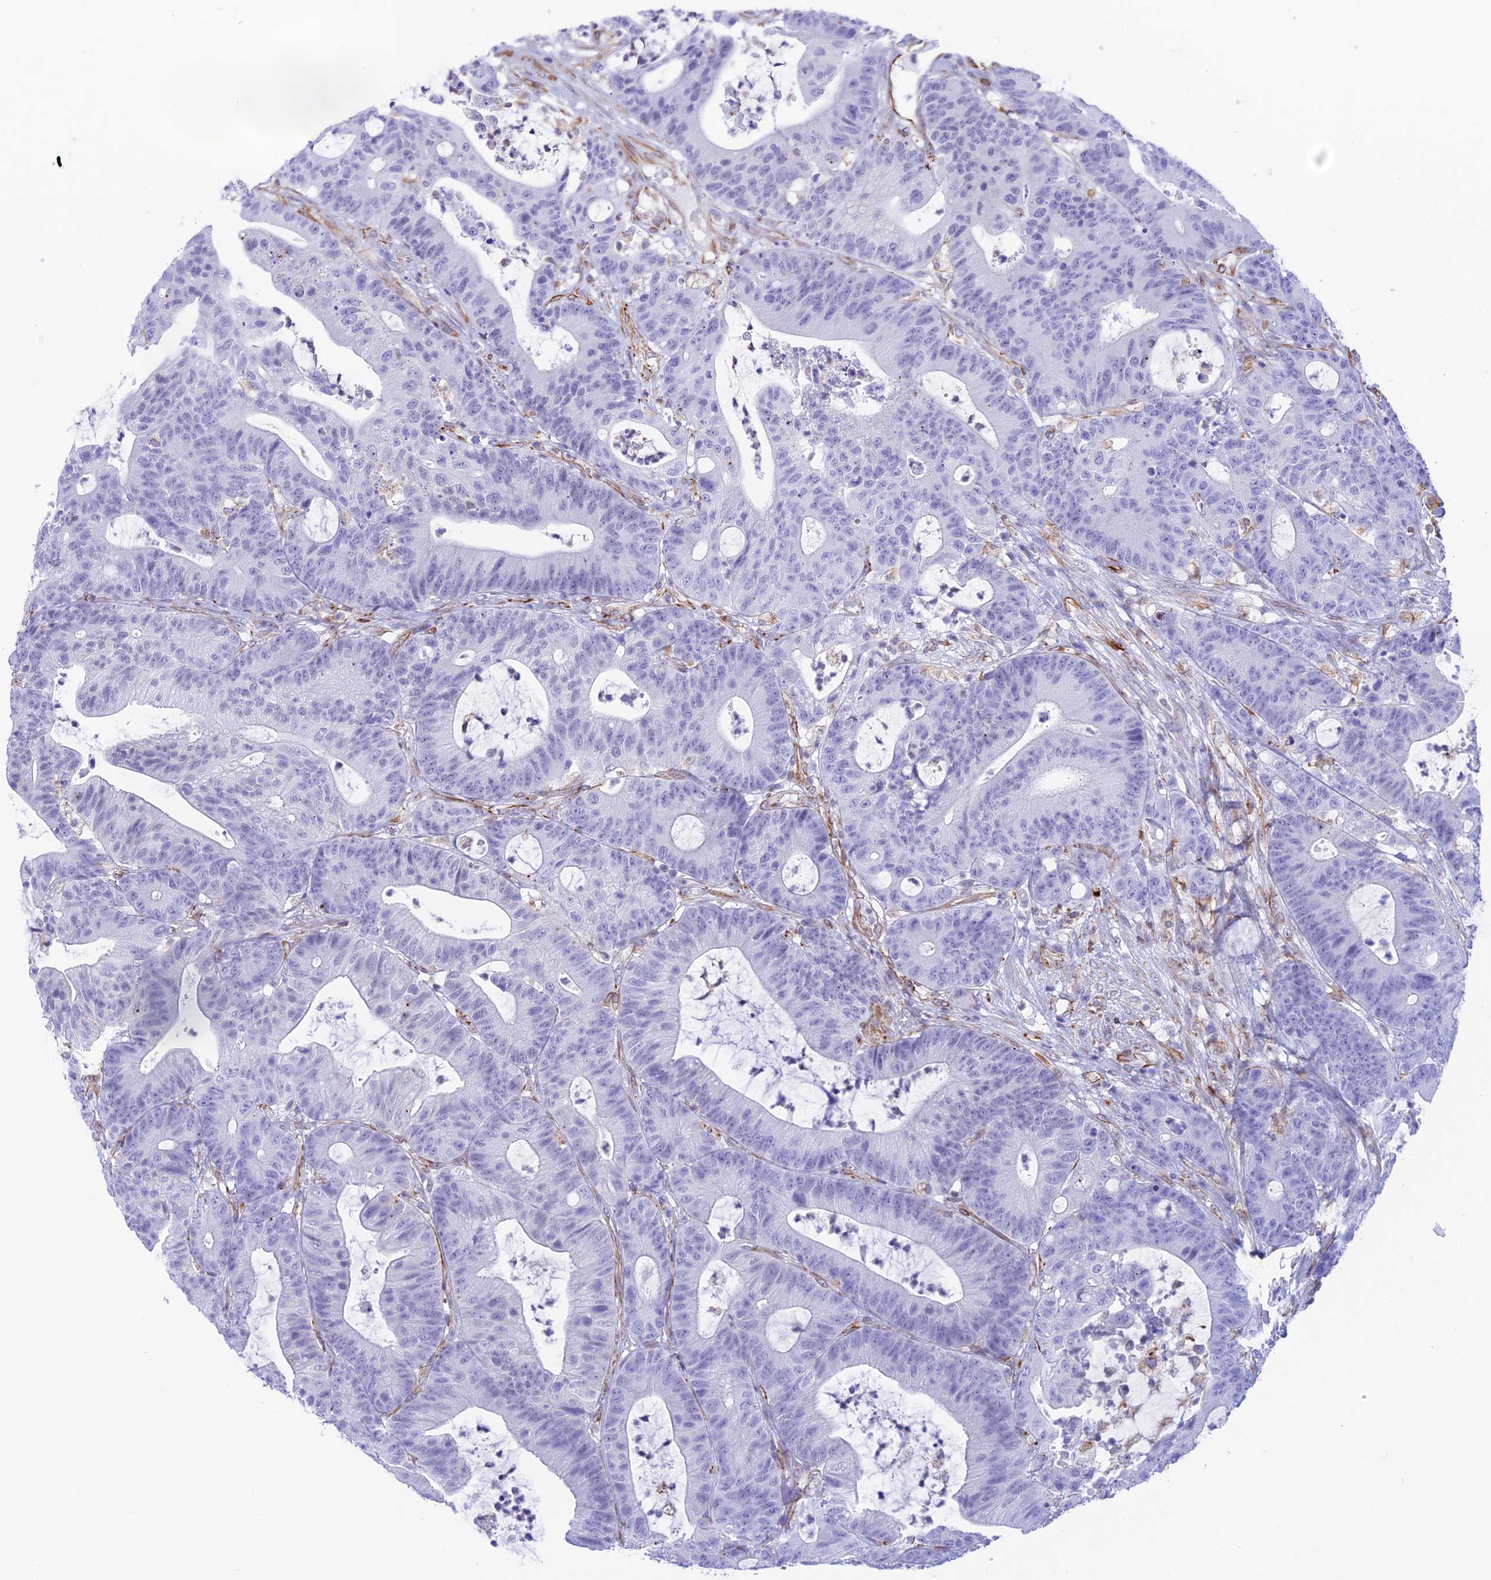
{"staining": {"intensity": "negative", "quantity": "none", "location": "none"}, "tissue": "colorectal cancer", "cell_type": "Tumor cells", "image_type": "cancer", "snomed": [{"axis": "morphology", "description": "Adenocarcinoma, NOS"}, {"axis": "topography", "description": "Colon"}], "caption": "Tumor cells are negative for brown protein staining in colorectal cancer (adenocarcinoma).", "gene": "ZNF652", "patient": {"sex": "female", "age": 84}}